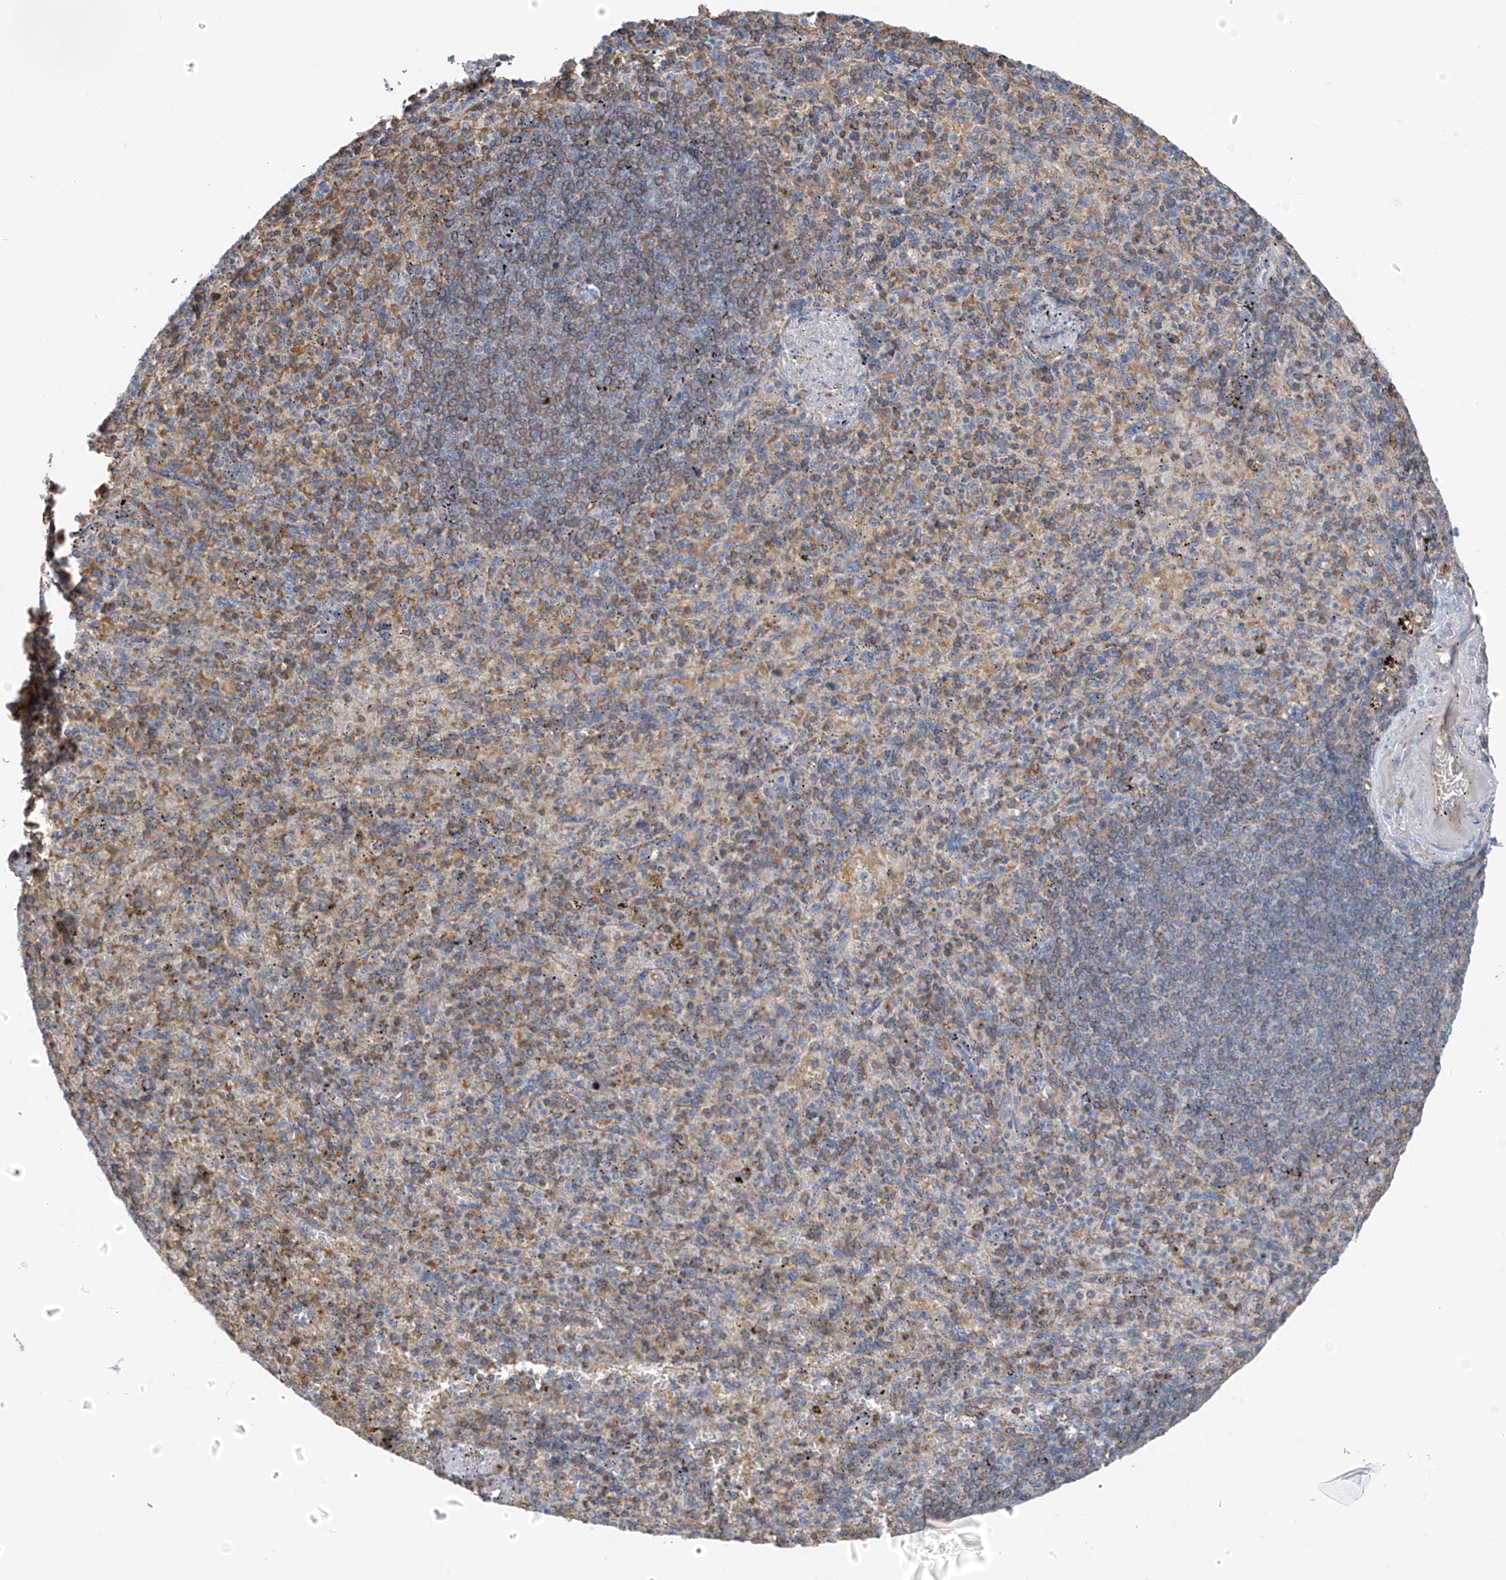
{"staining": {"intensity": "weak", "quantity": "25%-75%", "location": "cytoplasmic/membranous"}, "tissue": "spleen", "cell_type": "Cells in red pulp", "image_type": "normal", "snomed": [{"axis": "morphology", "description": "Normal tissue, NOS"}, {"axis": "topography", "description": "Spleen"}], "caption": "Immunohistochemical staining of normal spleen exhibits weak cytoplasmic/membranous protein positivity in about 25%-75% of cells in red pulp. (Stains: DAB (3,3'-diaminobenzidine) in brown, nuclei in blue, Microscopy: brightfield microscopy at high magnification).", "gene": "EOMES", "patient": {"sex": "female", "age": 74}}